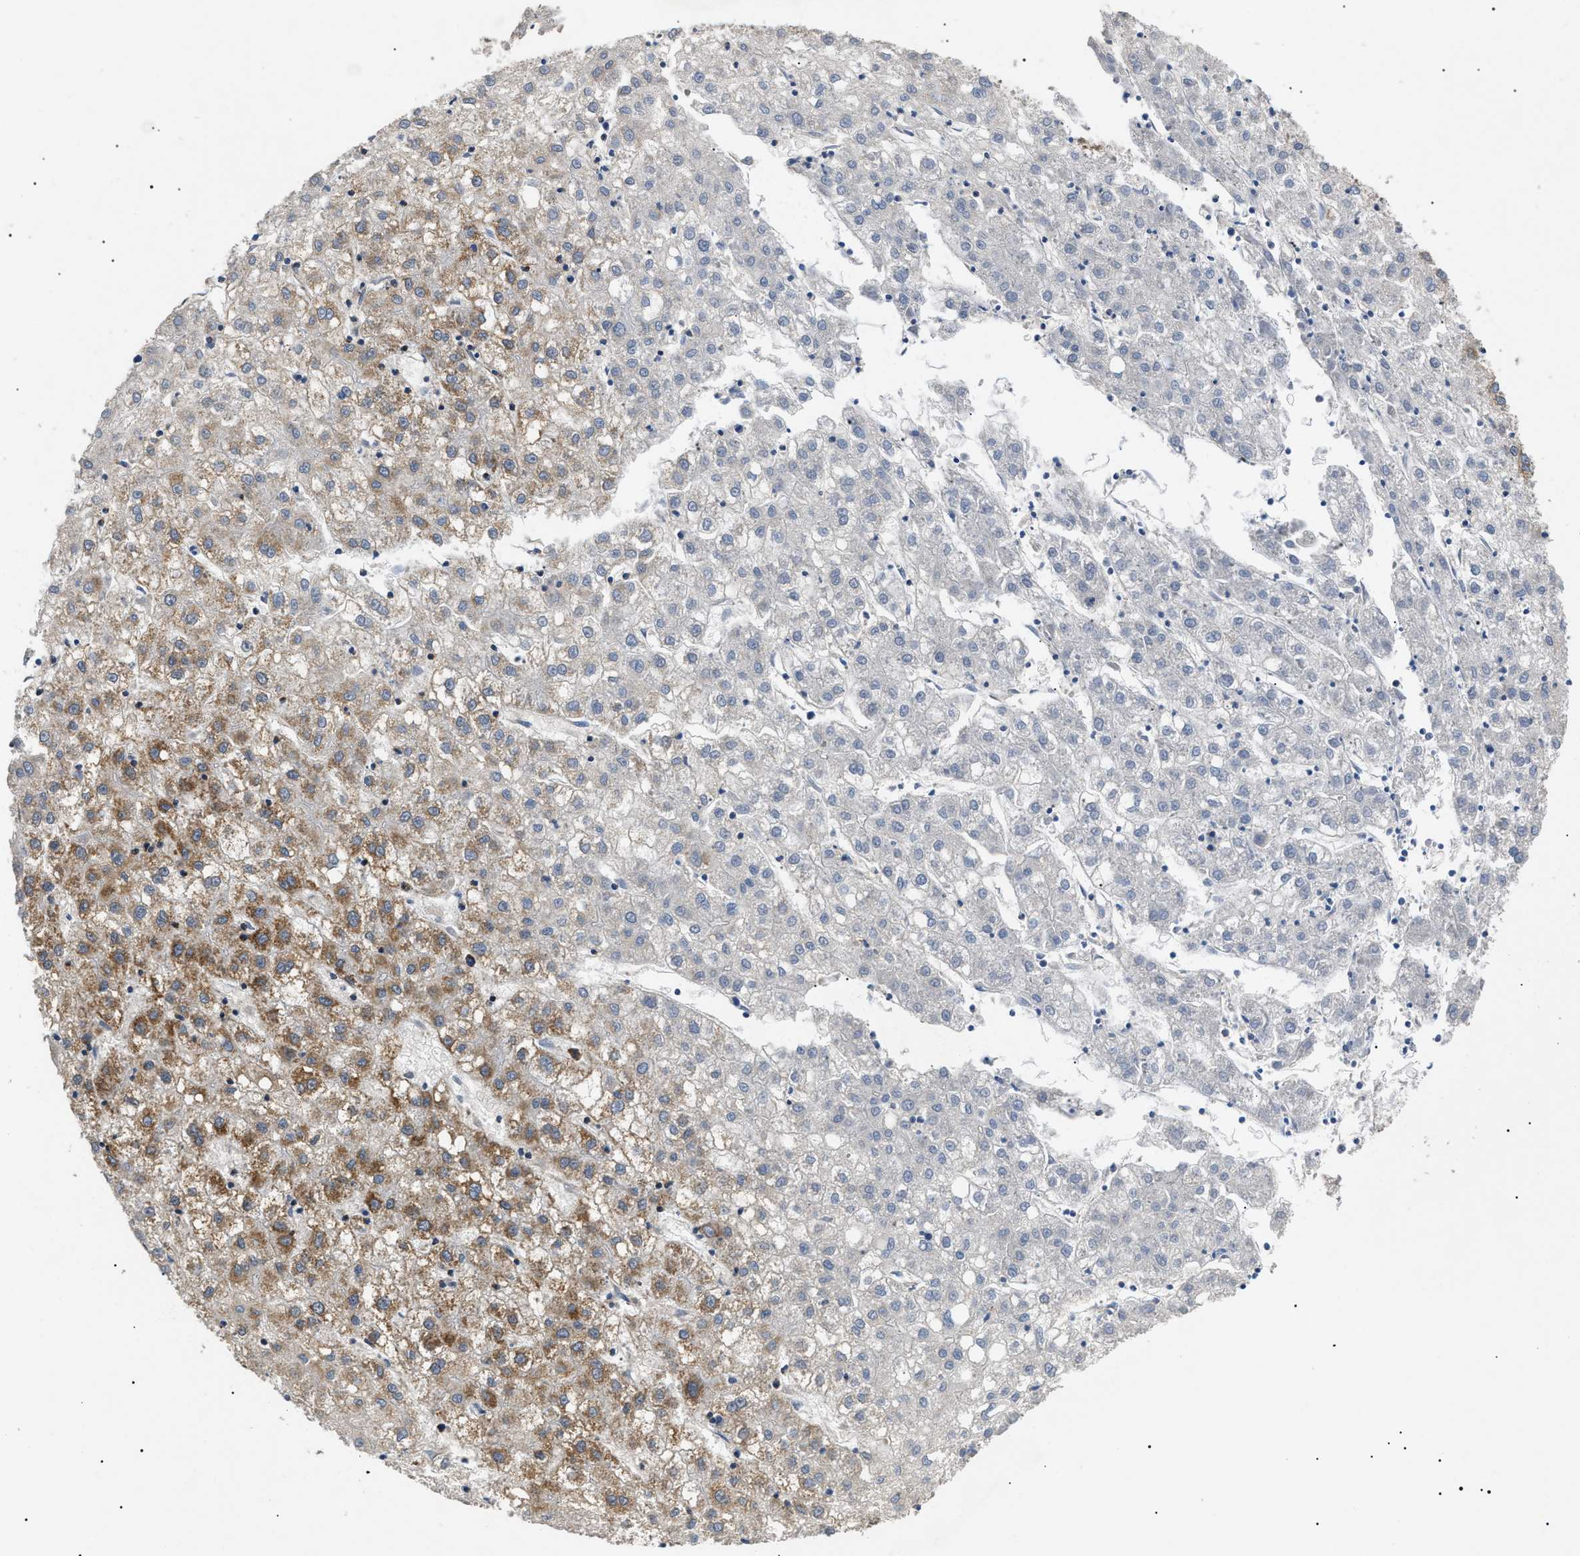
{"staining": {"intensity": "moderate", "quantity": "25%-75%", "location": "cytoplasmic/membranous"}, "tissue": "liver cancer", "cell_type": "Tumor cells", "image_type": "cancer", "snomed": [{"axis": "morphology", "description": "Carcinoma, Hepatocellular, NOS"}, {"axis": "topography", "description": "Liver"}], "caption": "Moderate cytoplasmic/membranous protein positivity is seen in about 25%-75% of tumor cells in liver cancer (hepatocellular carcinoma).", "gene": "TOMM6", "patient": {"sex": "male", "age": 72}}